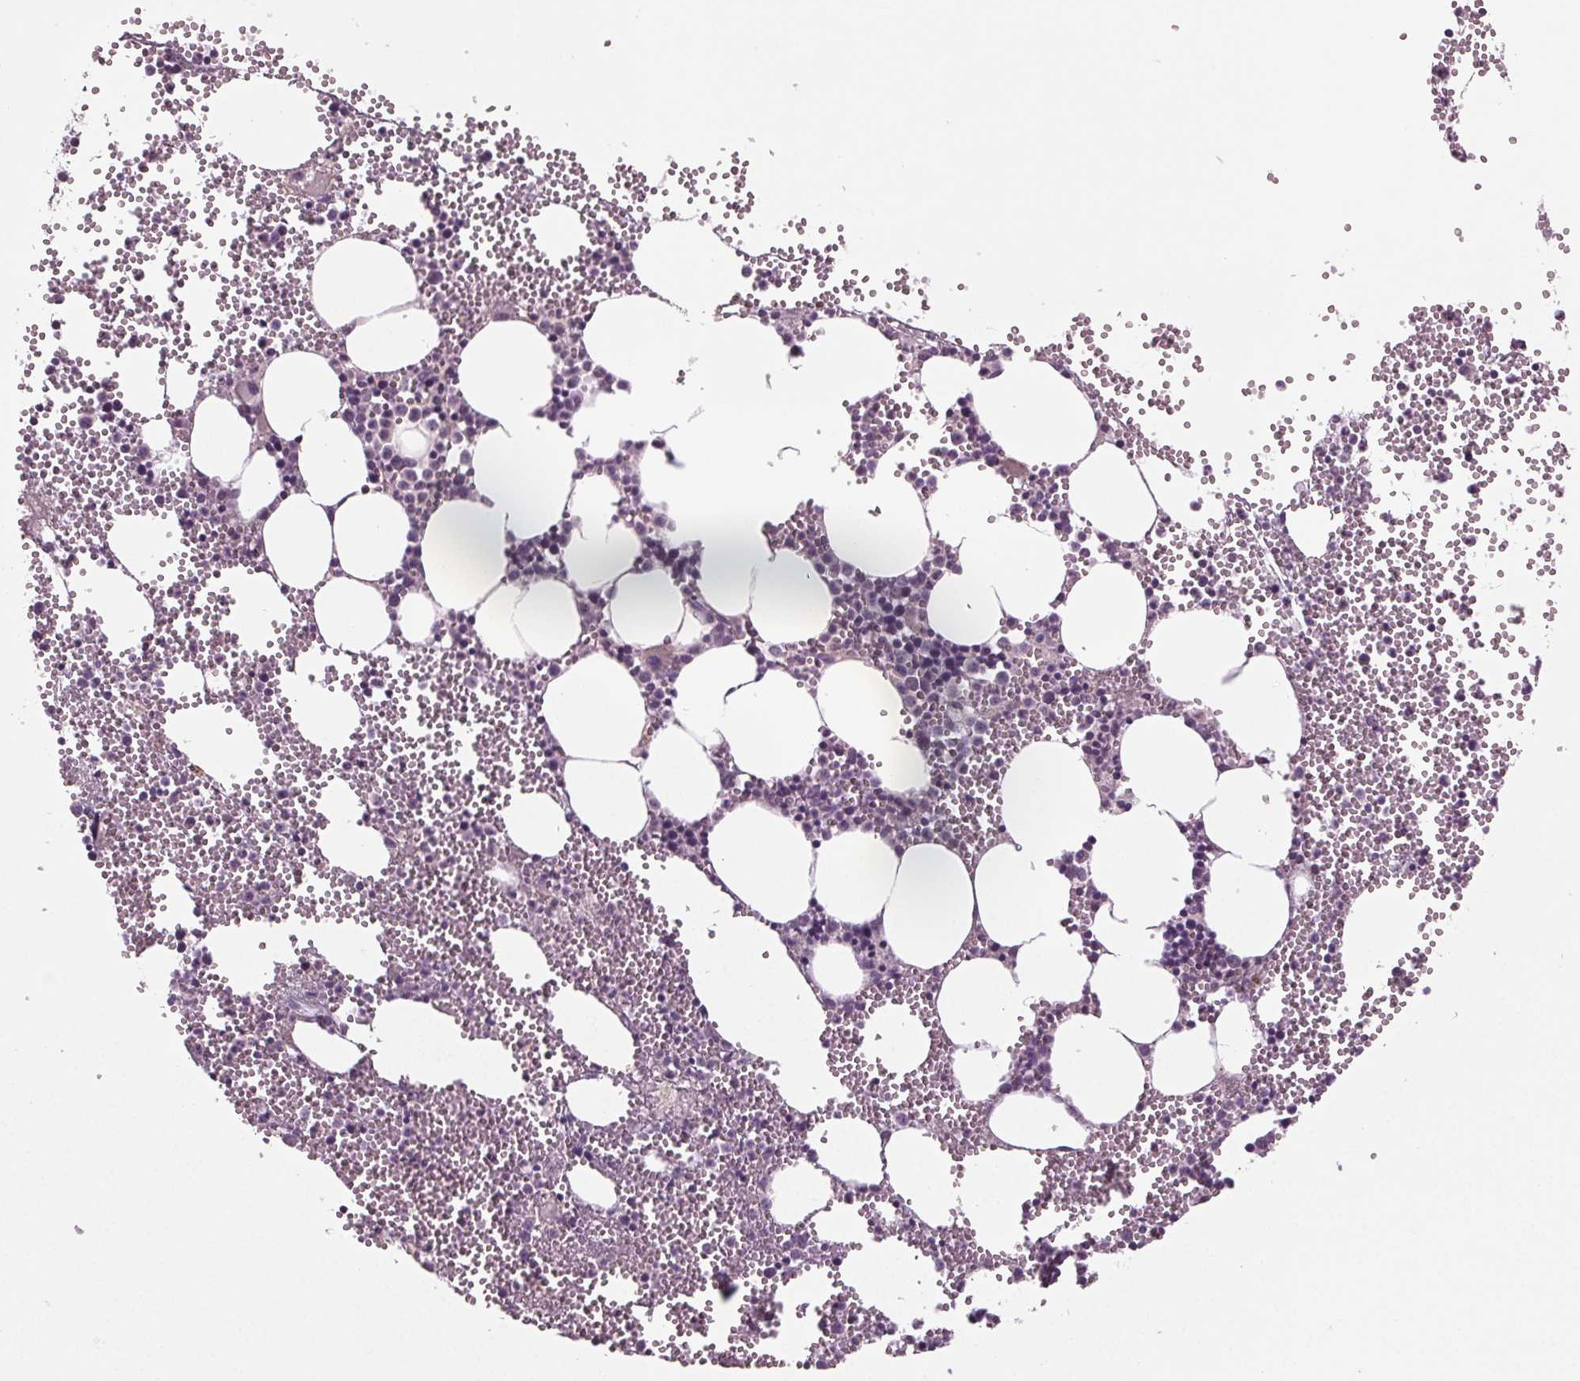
{"staining": {"intensity": "negative", "quantity": "none", "location": "none"}, "tissue": "bone marrow", "cell_type": "Hematopoietic cells", "image_type": "normal", "snomed": [{"axis": "morphology", "description": "Normal tissue, NOS"}, {"axis": "topography", "description": "Bone marrow"}], "caption": "DAB immunohistochemical staining of unremarkable human bone marrow displays no significant staining in hematopoietic cells. Nuclei are stained in blue.", "gene": "BHLHE22", "patient": {"sex": "male", "age": 89}}